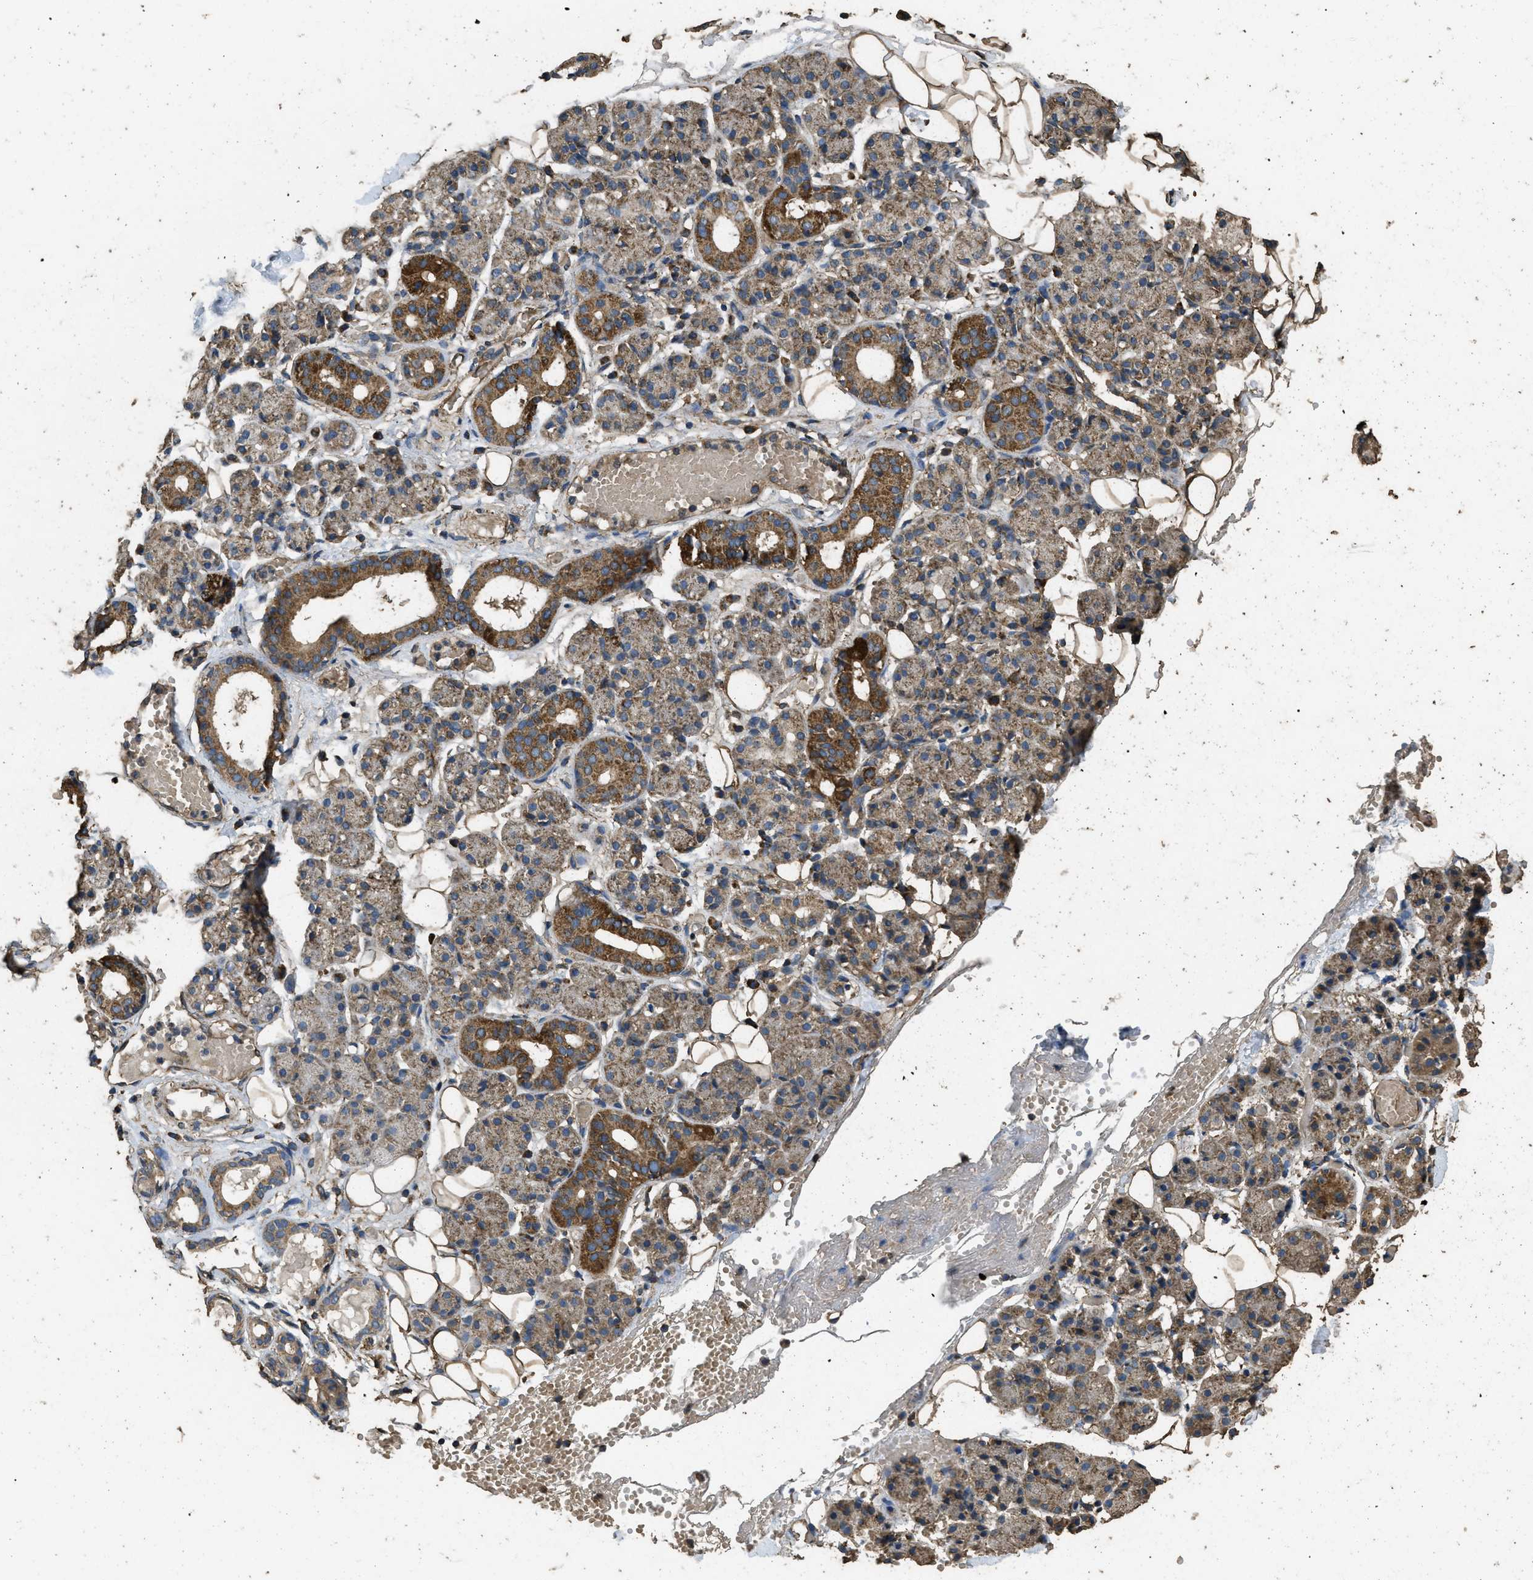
{"staining": {"intensity": "moderate", "quantity": ">75%", "location": "cytoplasmic/membranous"}, "tissue": "salivary gland", "cell_type": "Glandular cells", "image_type": "normal", "snomed": [{"axis": "morphology", "description": "Normal tissue, NOS"}, {"axis": "topography", "description": "Salivary gland"}], "caption": "Protein analysis of unremarkable salivary gland displays moderate cytoplasmic/membranous staining in approximately >75% of glandular cells. The protein of interest is shown in brown color, while the nuclei are stained blue.", "gene": "CYRIA", "patient": {"sex": "male", "age": 63}}